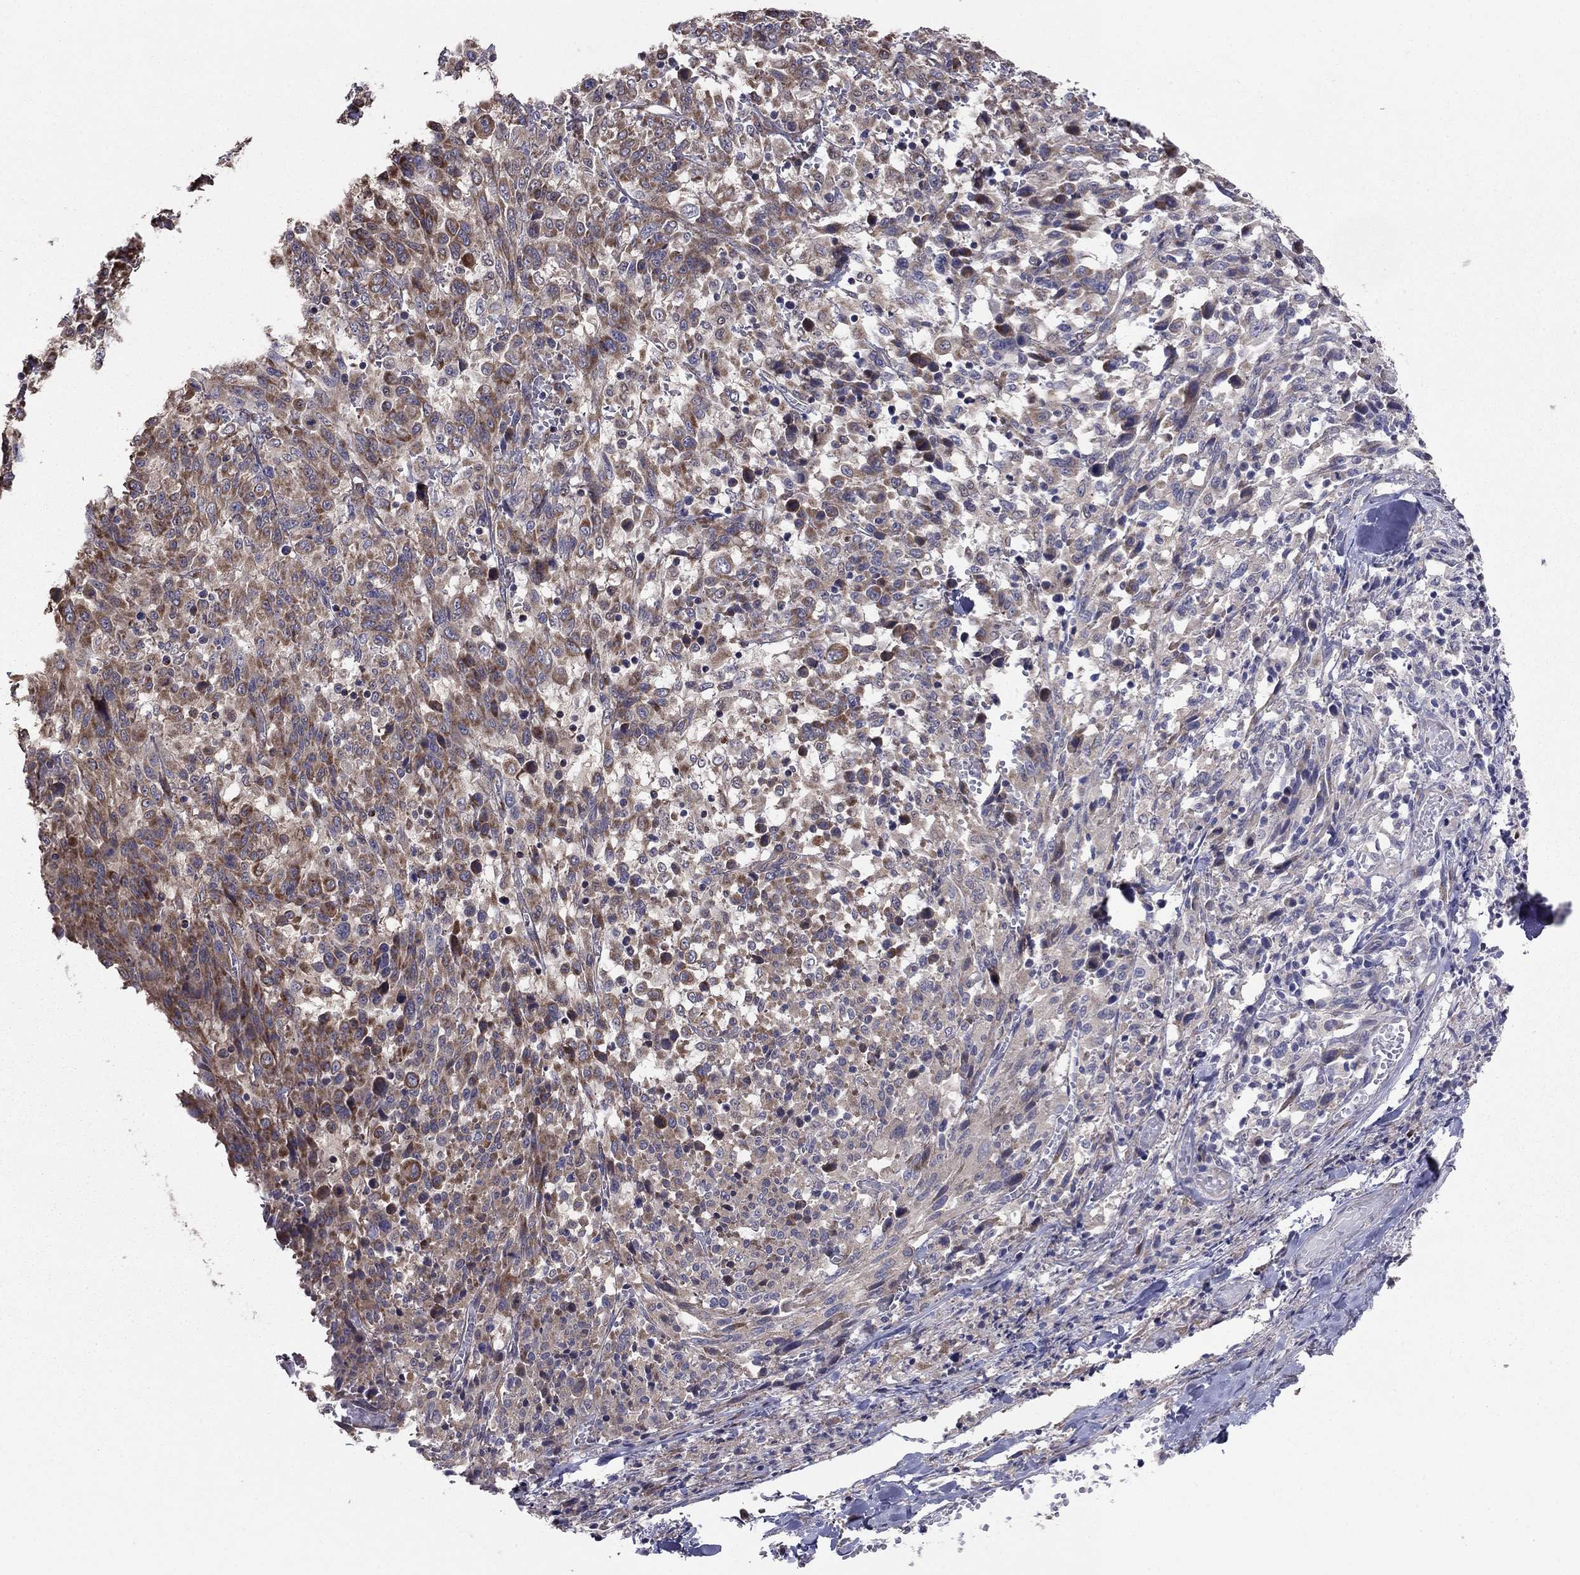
{"staining": {"intensity": "moderate", "quantity": "25%-75%", "location": "cytoplasmic/membranous"}, "tissue": "melanoma", "cell_type": "Tumor cells", "image_type": "cancer", "snomed": [{"axis": "morphology", "description": "Malignant melanoma, NOS"}, {"axis": "topography", "description": "Skin"}], "caption": "Tumor cells reveal medium levels of moderate cytoplasmic/membranous positivity in approximately 25%-75% of cells in malignant melanoma. The staining is performed using DAB brown chromogen to label protein expression. The nuclei are counter-stained blue using hematoxylin.", "gene": "NKIRAS1", "patient": {"sex": "female", "age": 91}}